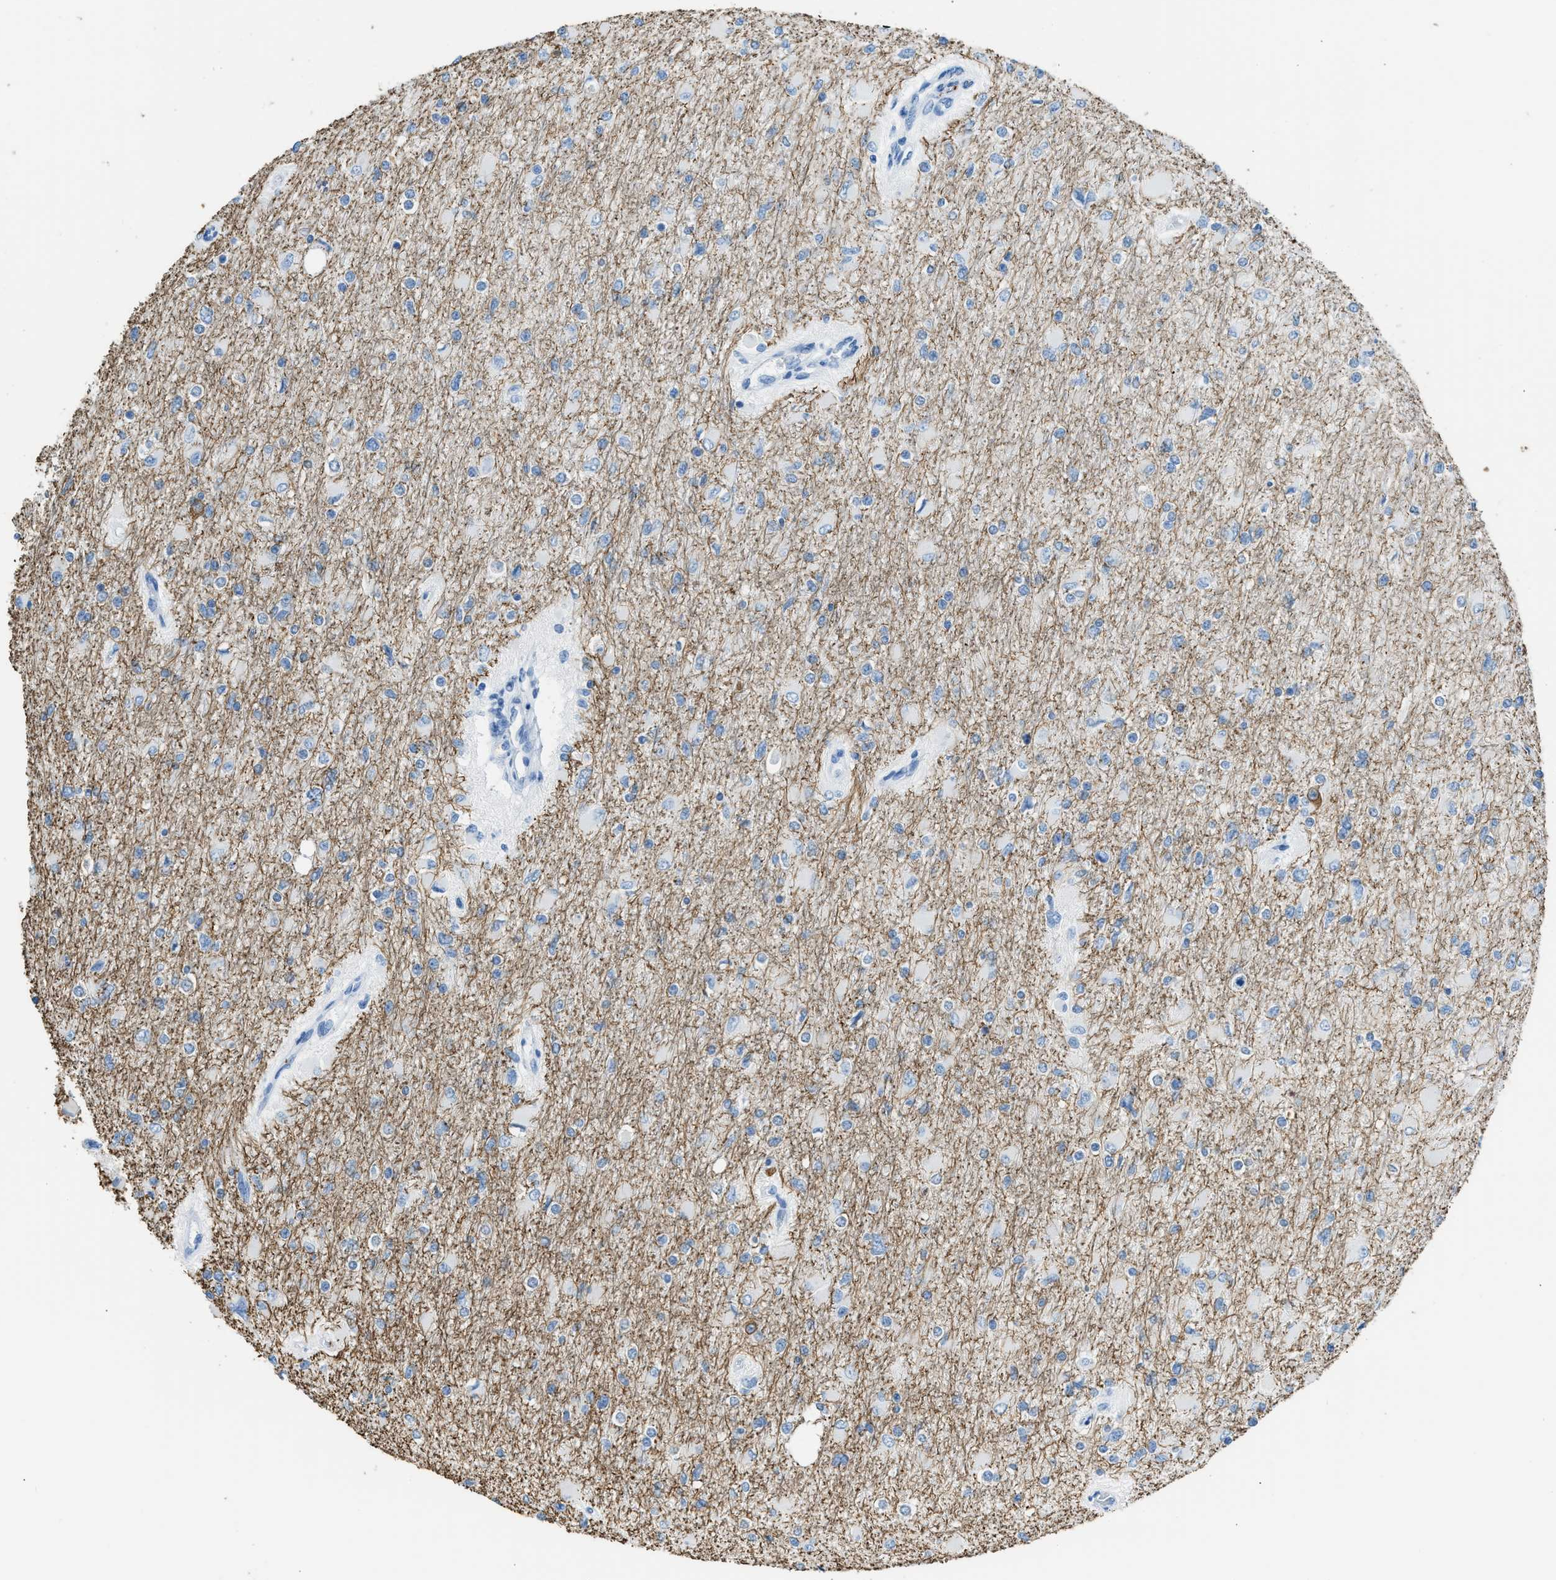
{"staining": {"intensity": "negative", "quantity": "none", "location": "none"}, "tissue": "glioma", "cell_type": "Tumor cells", "image_type": "cancer", "snomed": [{"axis": "morphology", "description": "Glioma, malignant, High grade"}, {"axis": "topography", "description": "Cerebral cortex"}], "caption": "An IHC micrograph of glioma is shown. There is no staining in tumor cells of glioma. (DAB (3,3'-diaminobenzidine) immunohistochemistry with hematoxylin counter stain).", "gene": "FAIM2", "patient": {"sex": "female", "age": 36}}